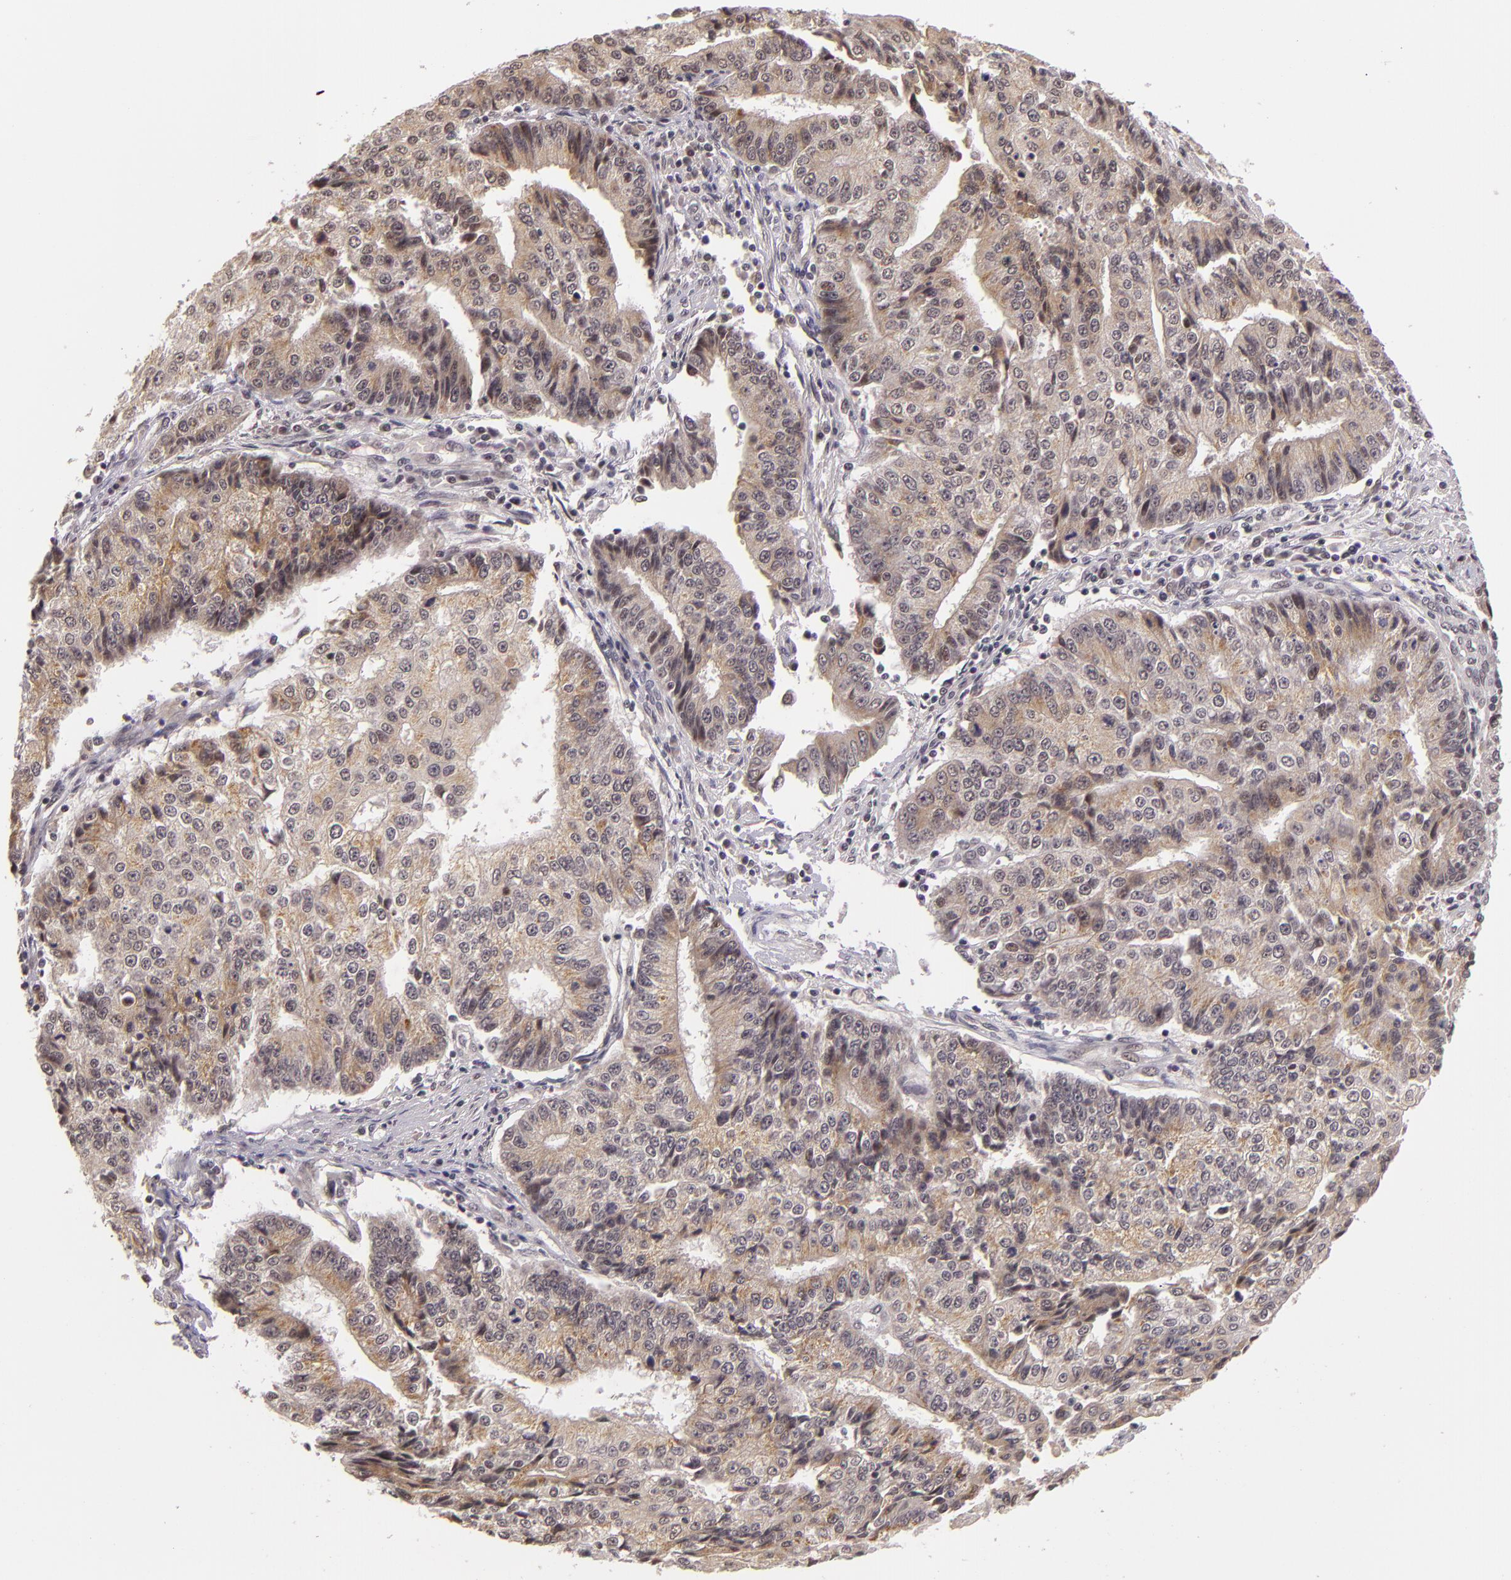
{"staining": {"intensity": "weak", "quantity": "25%-75%", "location": "cytoplasmic/membranous"}, "tissue": "endometrial cancer", "cell_type": "Tumor cells", "image_type": "cancer", "snomed": [{"axis": "morphology", "description": "Adenocarcinoma, NOS"}, {"axis": "topography", "description": "Endometrium"}], "caption": "An immunohistochemistry histopathology image of neoplastic tissue is shown. Protein staining in brown shows weak cytoplasmic/membranous positivity in endometrial cancer (adenocarcinoma) within tumor cells.", "gene": "ALX1", "patient": {"sex": "female", "age": 75}}